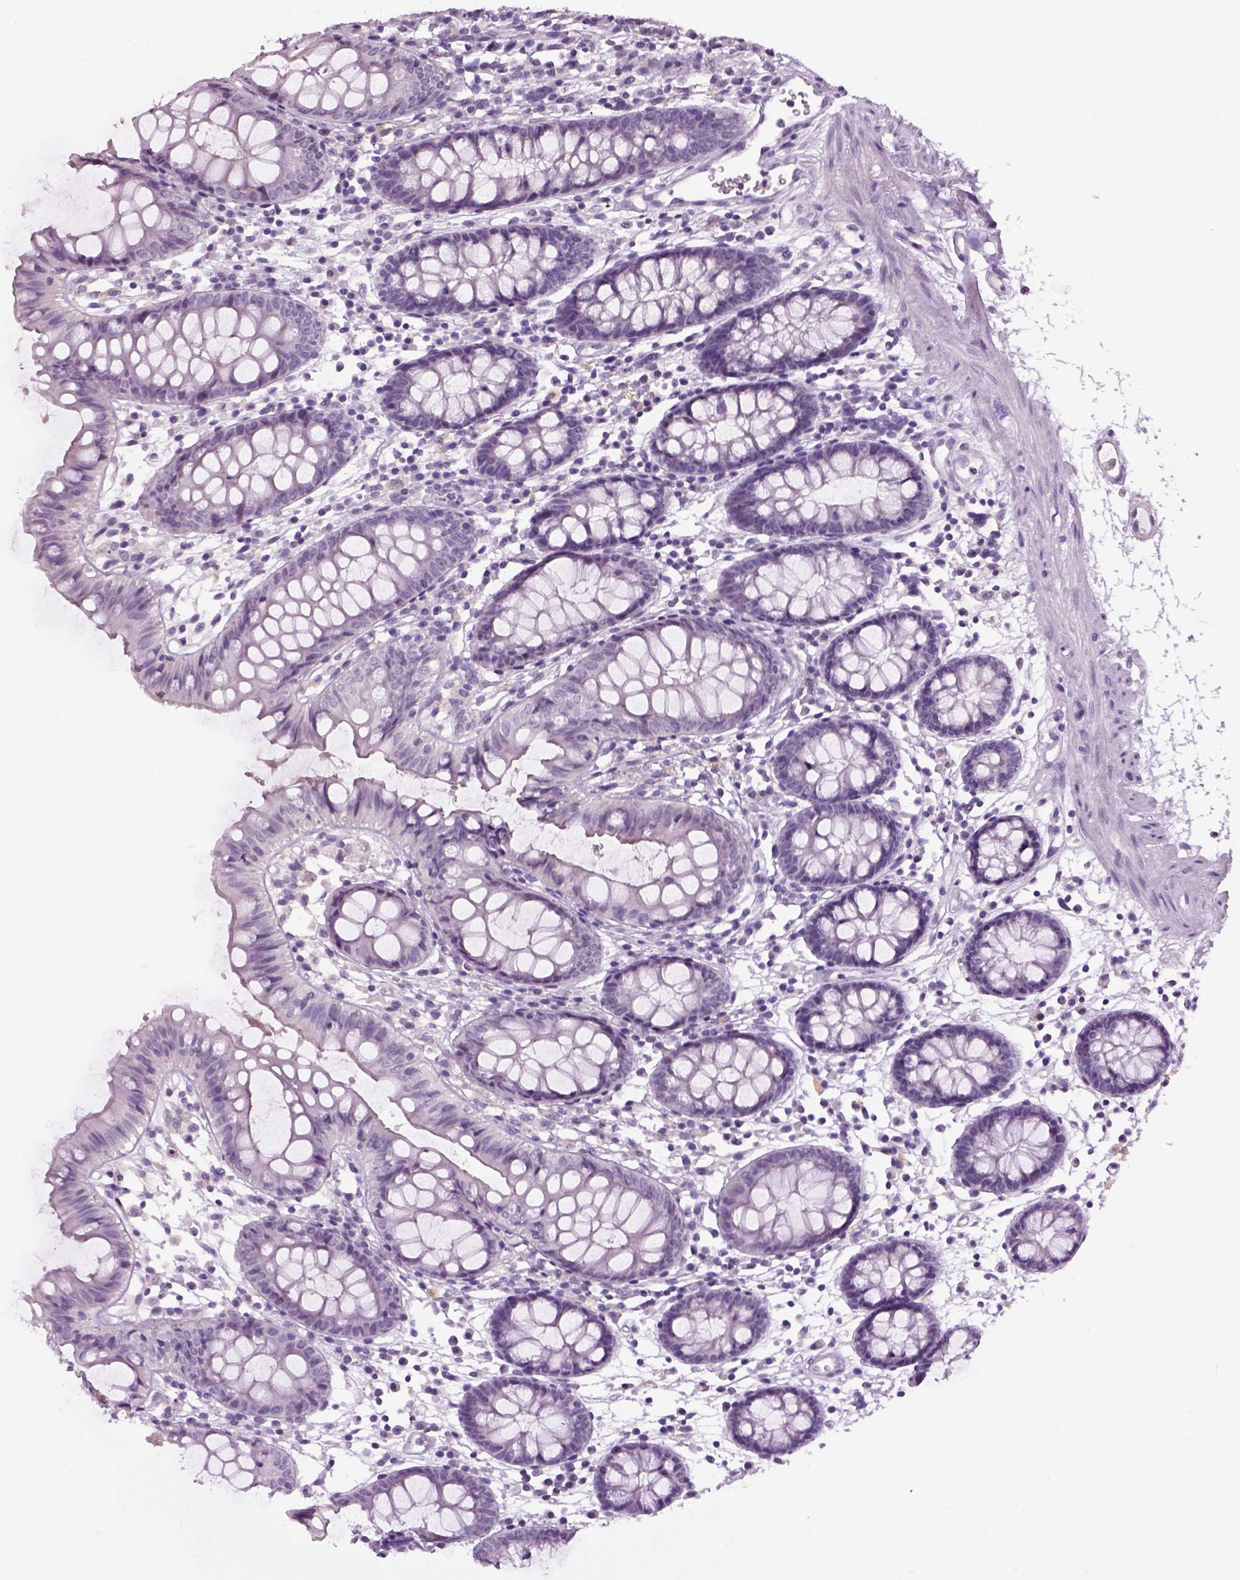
{"staining": {"intensity": "negative", "quantity": "none", "location": "none"}, "tissue": "colon", "cell_type": "Endothelial cells", "image_type": "normal", "snomed": [{"axis": "morphology", "description": "Normal tissue, NOS"}, {"axis": "topography", "description": "Colon"}], "caption": "An image of human colon is negative for staining in endothelial cells. (Stains: DAB (3,3'-diaminobenzidine) immunohistochemistry with hematoxylin counter stain, Microscopy: brightfield microscopy at high magnification).", "gene": "GABRB2", "patient": {"sex": "female", "age": 84}}